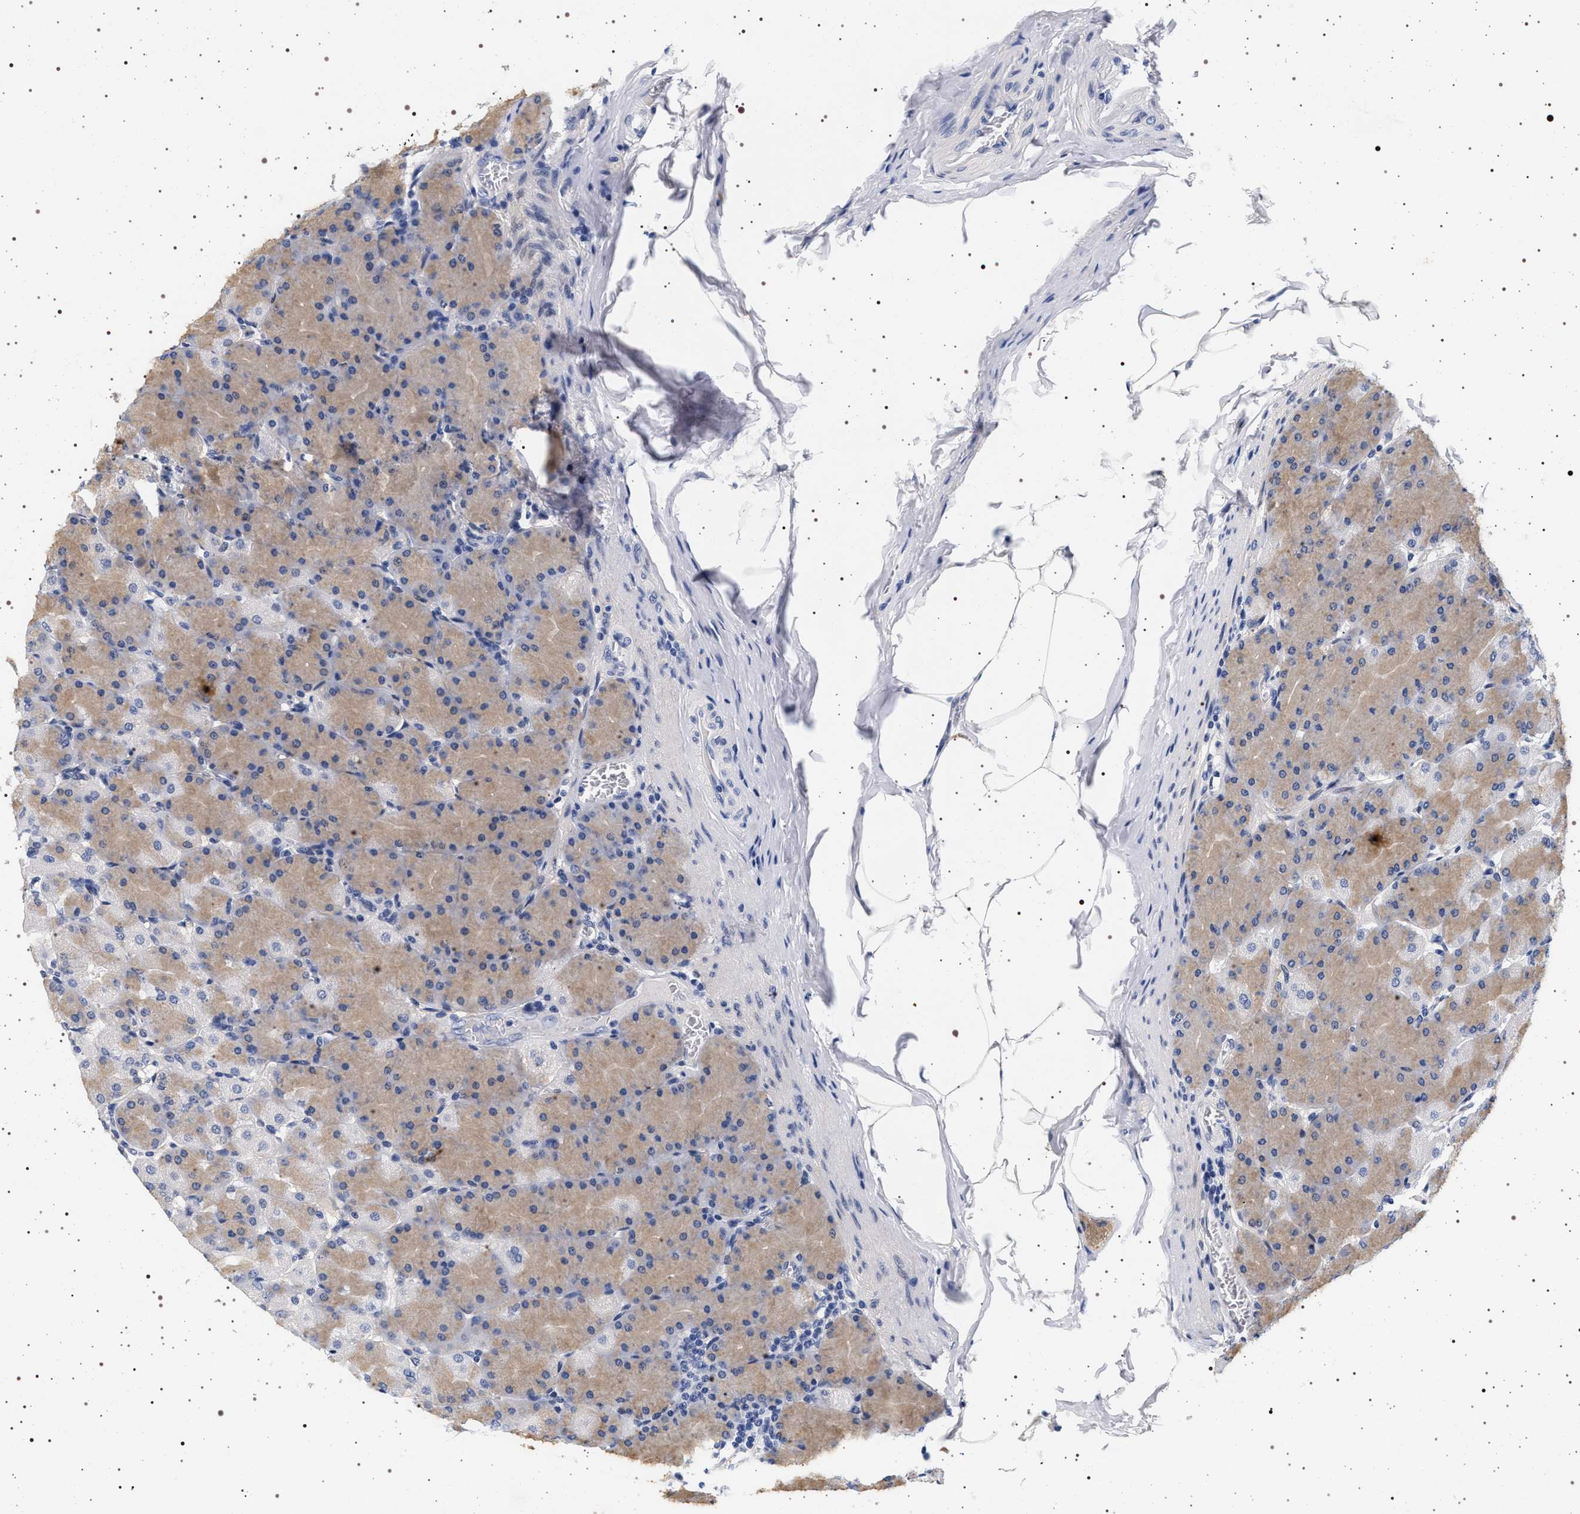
{"staining": {"intensity": "weak", "quantity": "25%-75%", "location": "cytoplasmic/membranous"}, "tissue": "stomach", "cell_type": "Glandular cells", "image_type": "normal", "snomed": [{"axis": "morphology", "description": "Normal tissue, NOS"}, {"axis": "topography", "description": "Stomach, upper"}], "caption": "Protein analysis of unremarkable stomach demonstrates weak cytoplasmic/membranous expression in about 25%-75% of glandular cells. (DAB IHC with brightfield microscopy, high magnification).", "gene": "MAPK10", "patient": {"sex": "female", "age": 56}}